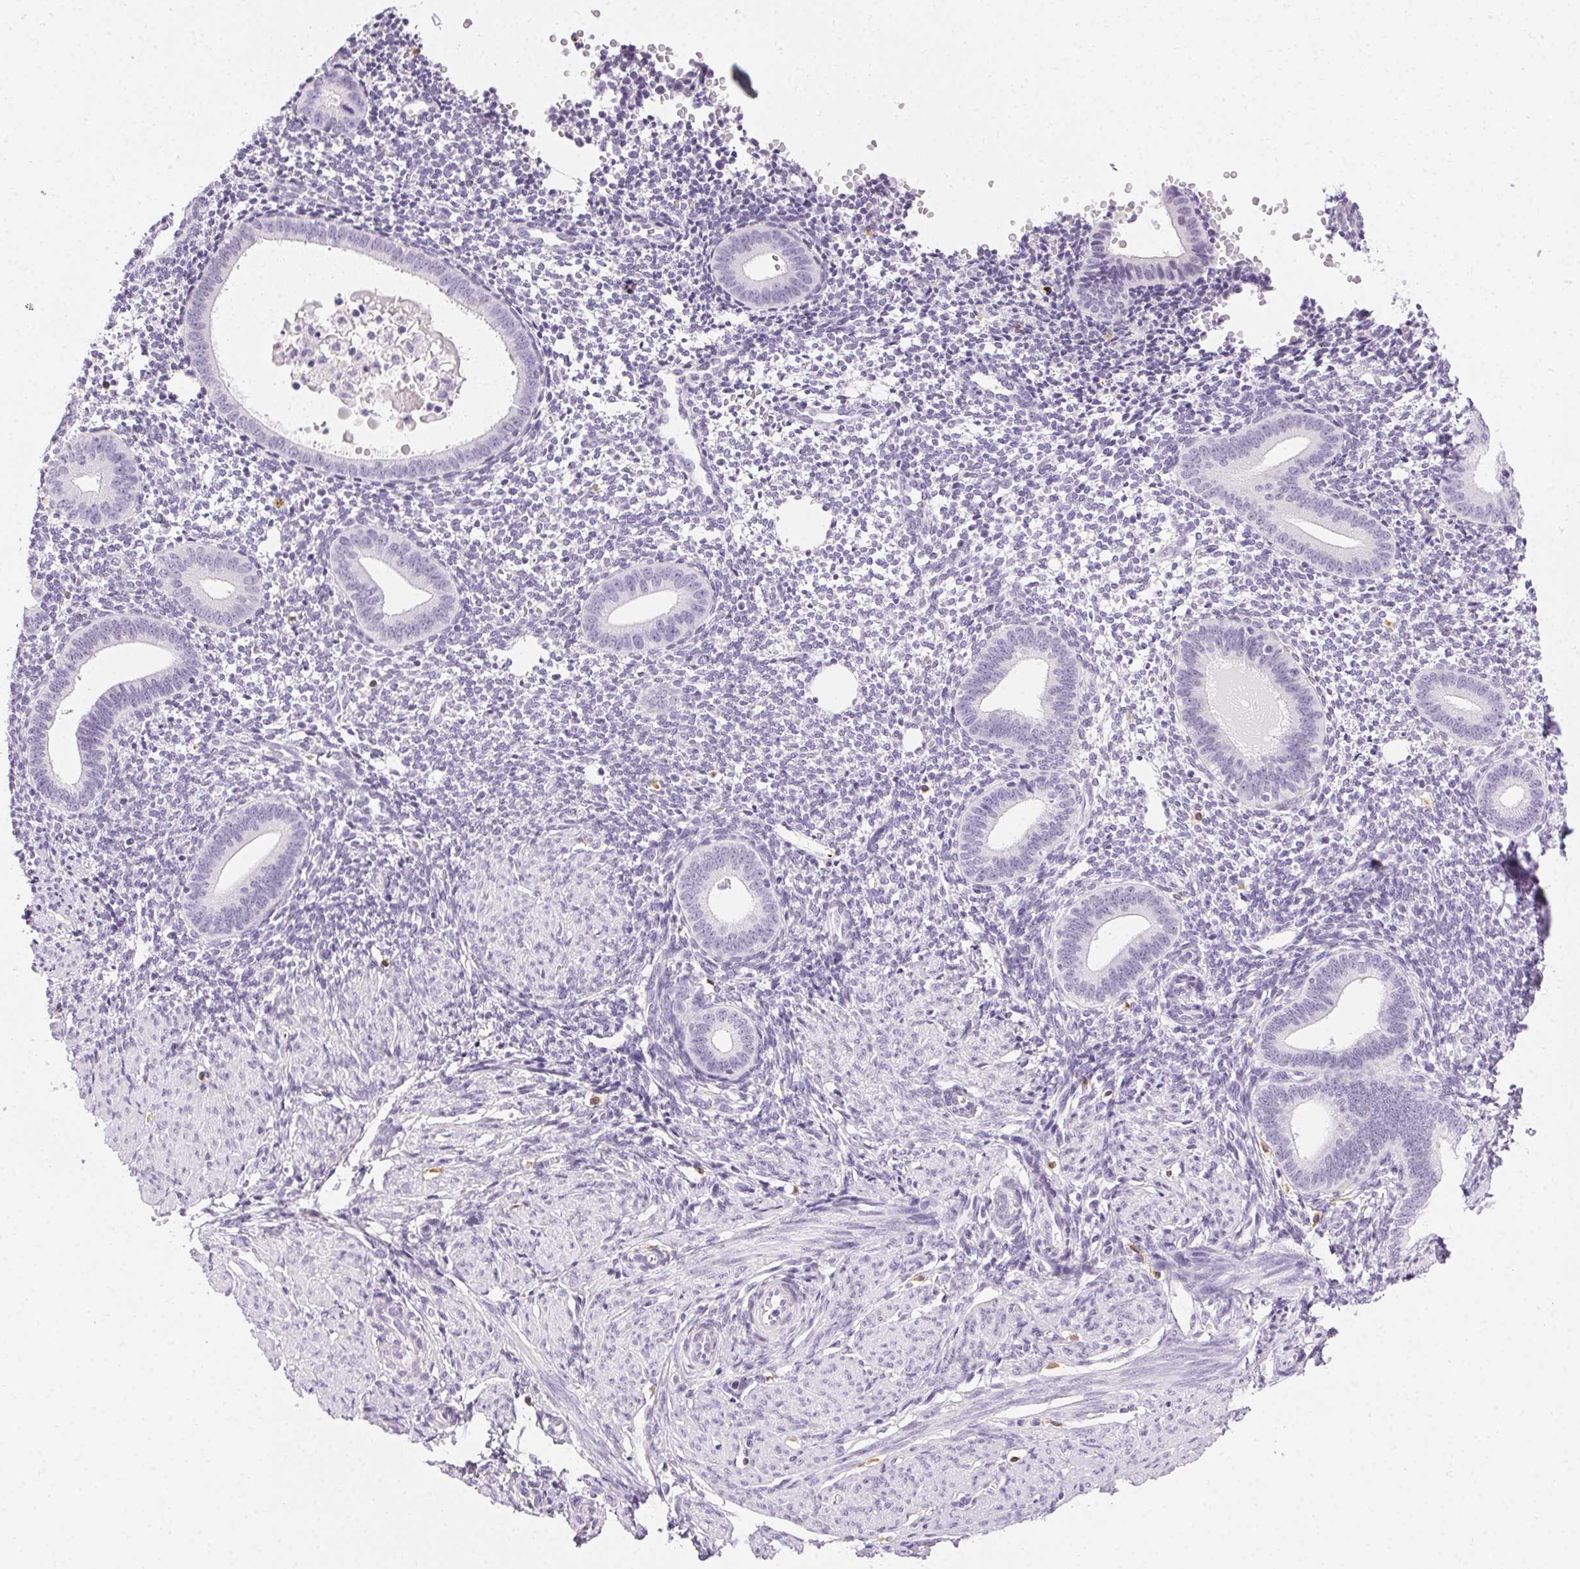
{"staining": {"intensity": "negative", "quantity": "none", "location": "none"}, "tissue": "endometrium", "cell_type": "Cells in endometrial stroma", "image_type": "normal", "snomed": [{"axis": "morphology", "description": "Normal tissue, NOS"}, {"axis": "topography", "description": "Endometrium"}], "caption": "A photomicrograph of endometrium stained for a protein displays no brown staining in cells in endometrial stroma. (DAB immunohistochemistry (IHC) visualized using brightfield microscopy, high magnification).", "gene": "CADPS", "patient": {"sex": "female", "age": 40}}